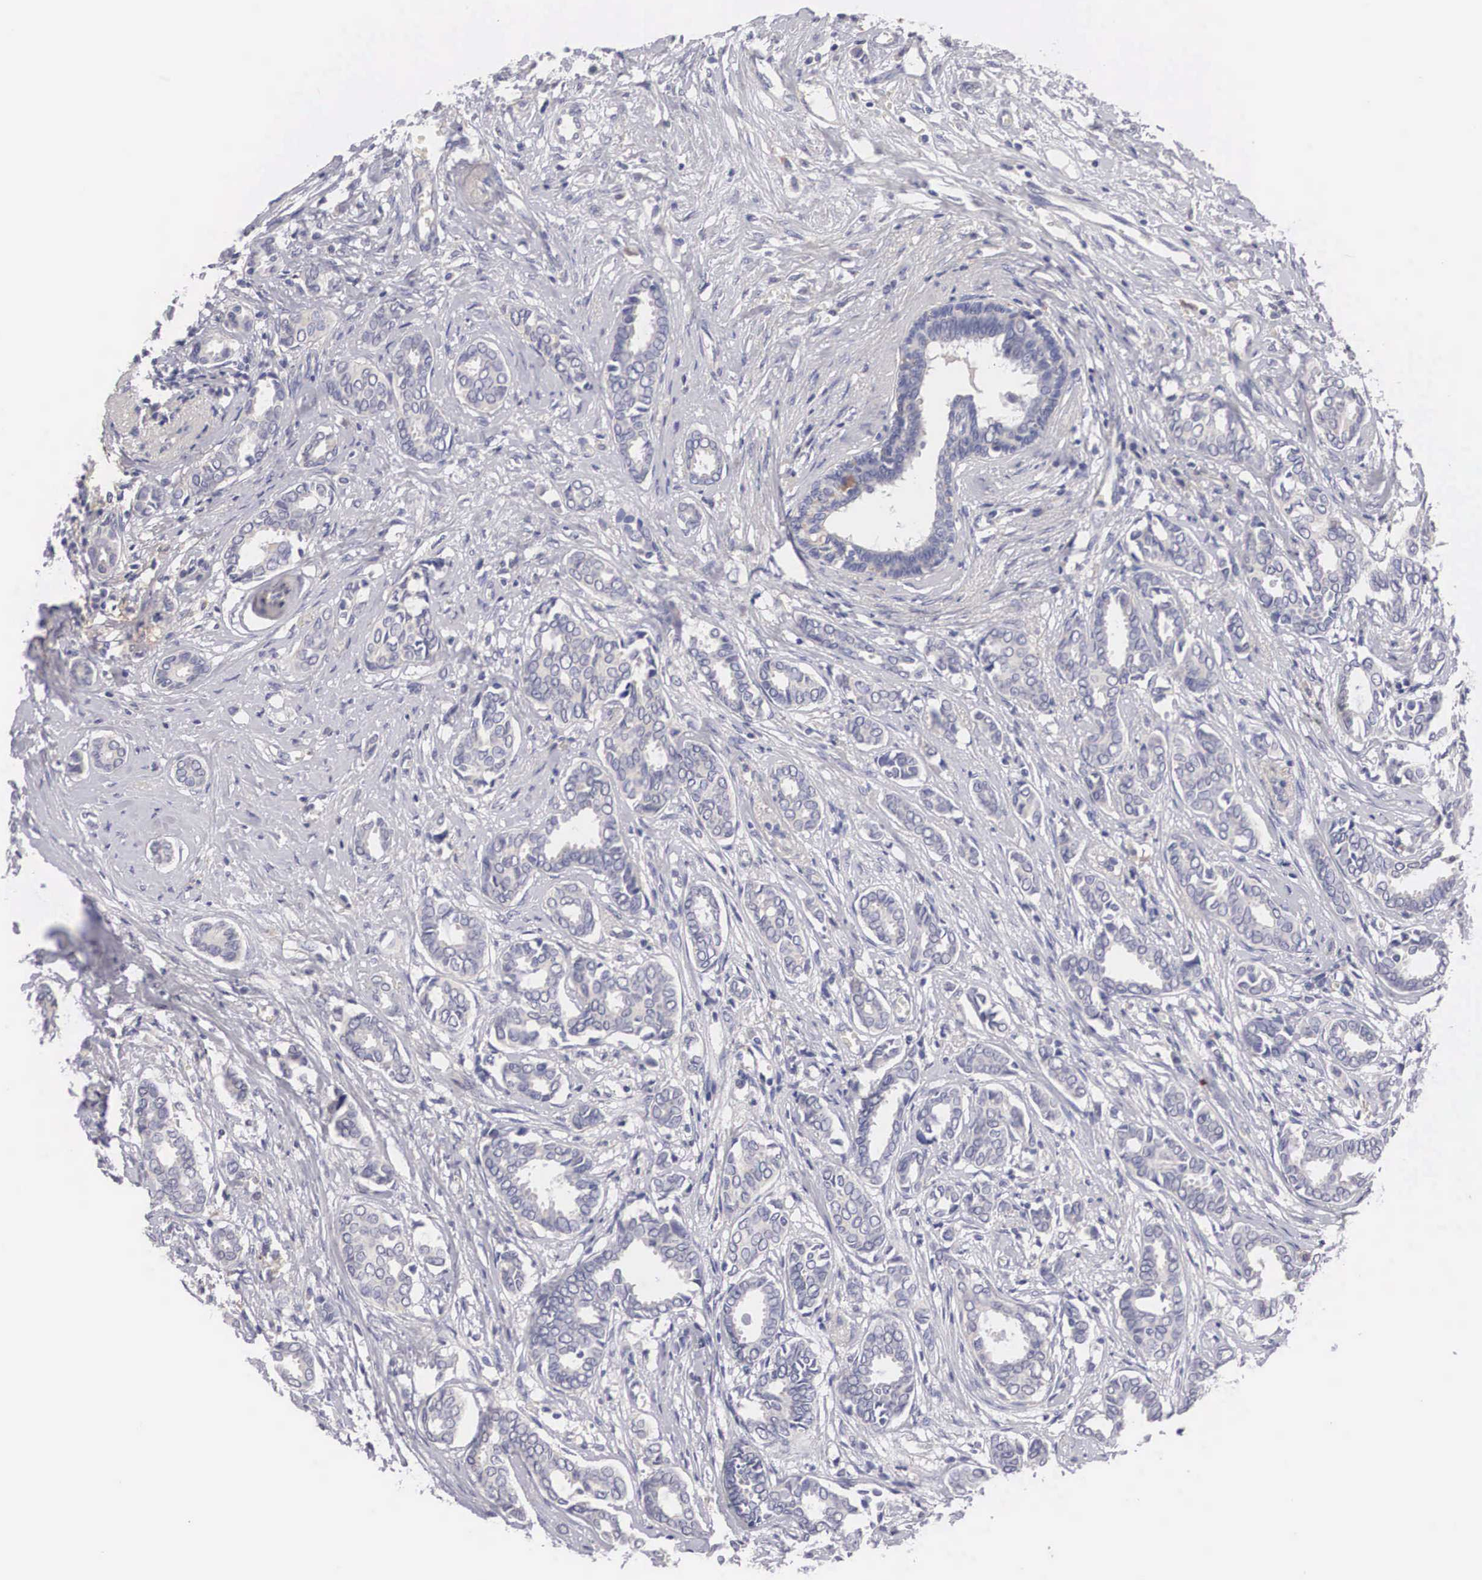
{"staining": {"intensity": "negative", "quantity": "none", "location": "none"}, "tissue": "breast cancer", "cell_type": "Tumor cells", "image_type": "cancer", "snomed": [{"axis": "morphology", "description": "Duct carcinoma"}, {"axis": "topography", "description": "Breast"}], "caption": "Tumor cells are negative for brown protein staining in breast cancer.", "gene": "ABHD4", "patient": {"sex": "female", "age": 50}}